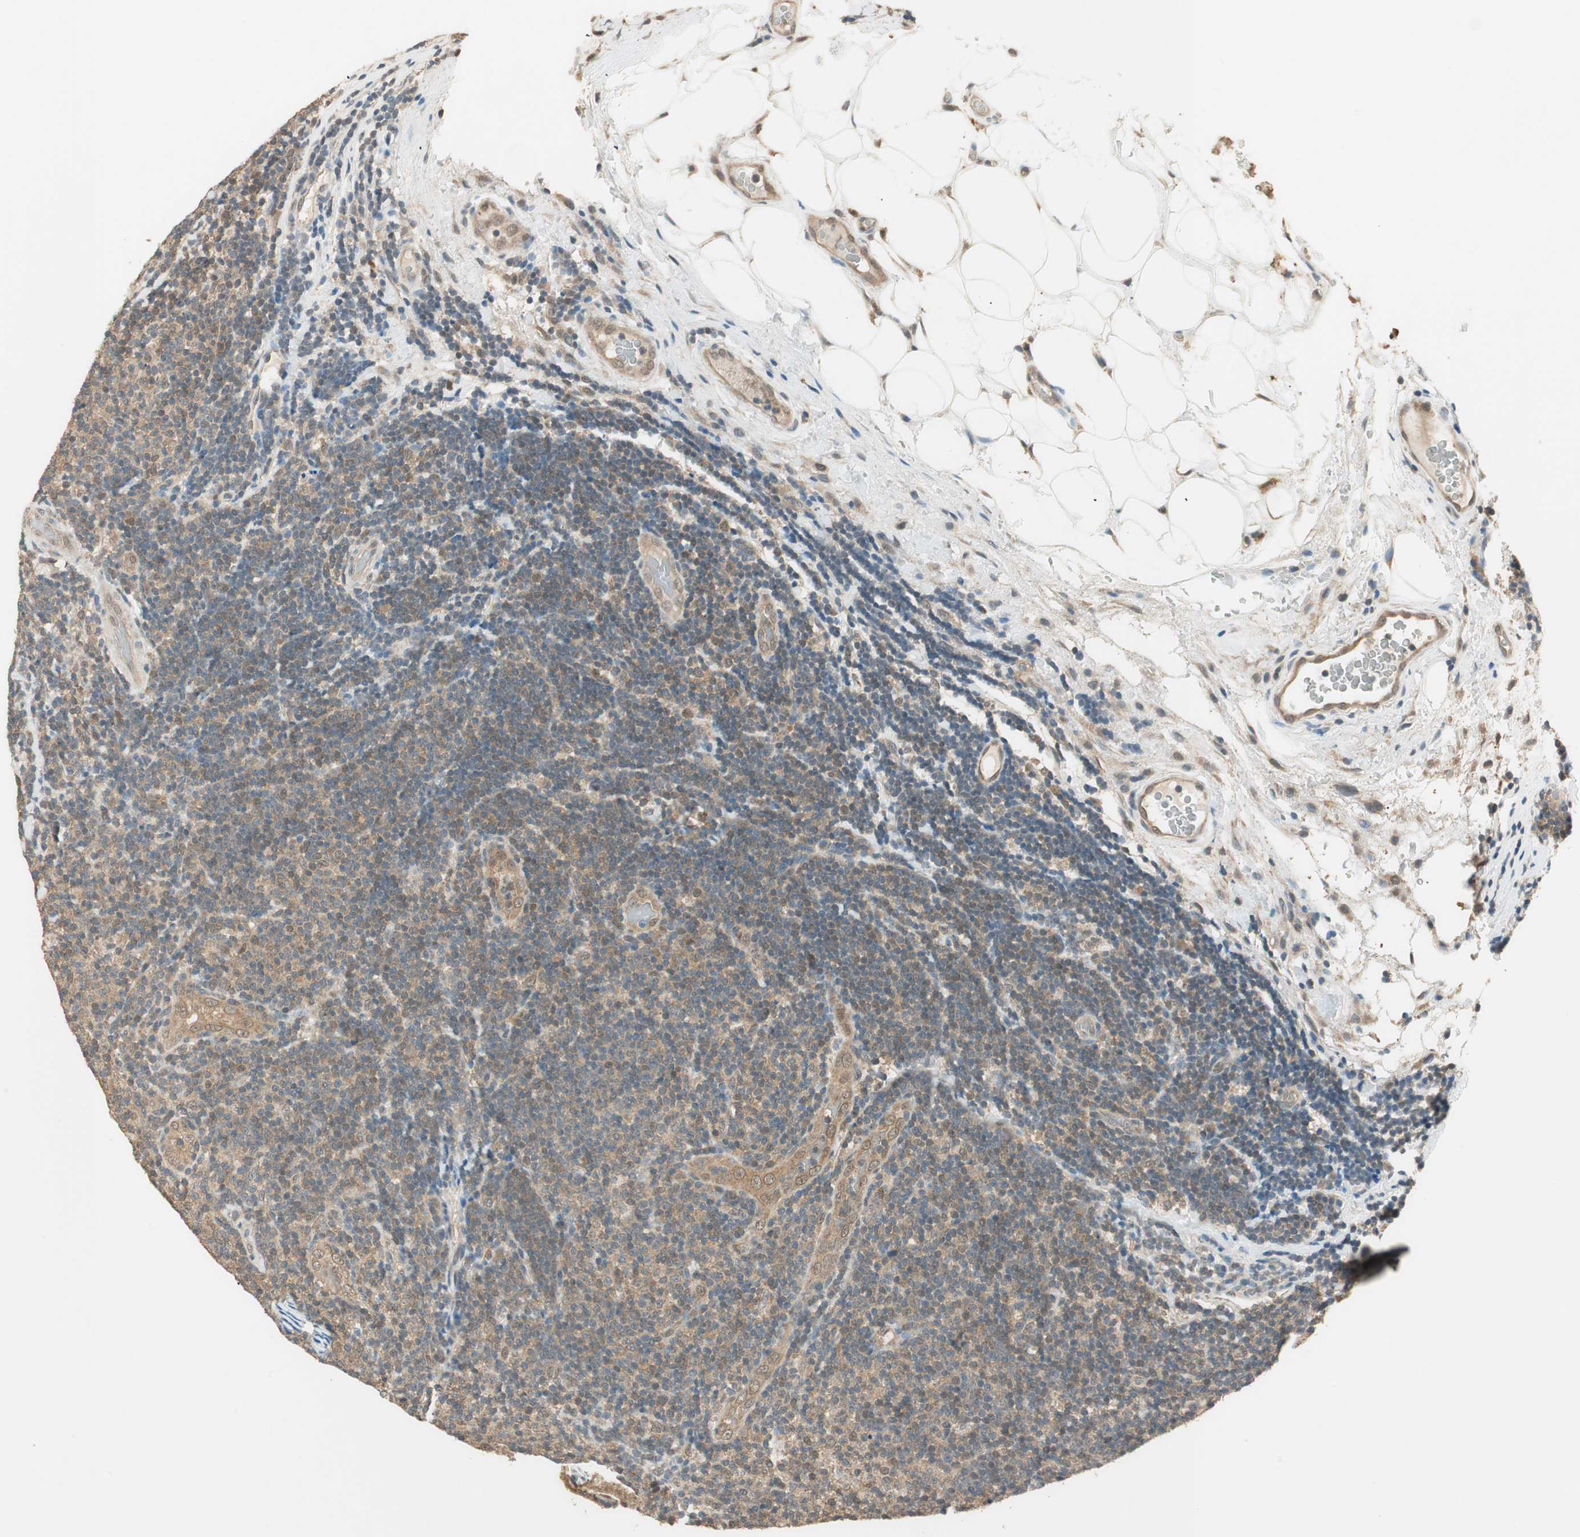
{"staining": {"intensity": "weak", "quantity": "25%-75%", "location": "cytoplasmic/membranous"}, "tissue": "lymphoma", "cell_type": "Tumor cells", "image_type": "cancer", "snomed": [{"axis": "morphology", "description": "Malignant lymphoma, non-Hodgkin's type, Low grade"}, {"axis": "topography", "description": "Lymph node"}], "caption": "Protein expression analysis of low-grade malignant lymphoma, non-Hodgkin's type reveals weak cytoplasmic/membranous expression in about 25%-75% of tumor cells.", "gene": "USP5", "patient": {"sex": "male", "age": 83}}